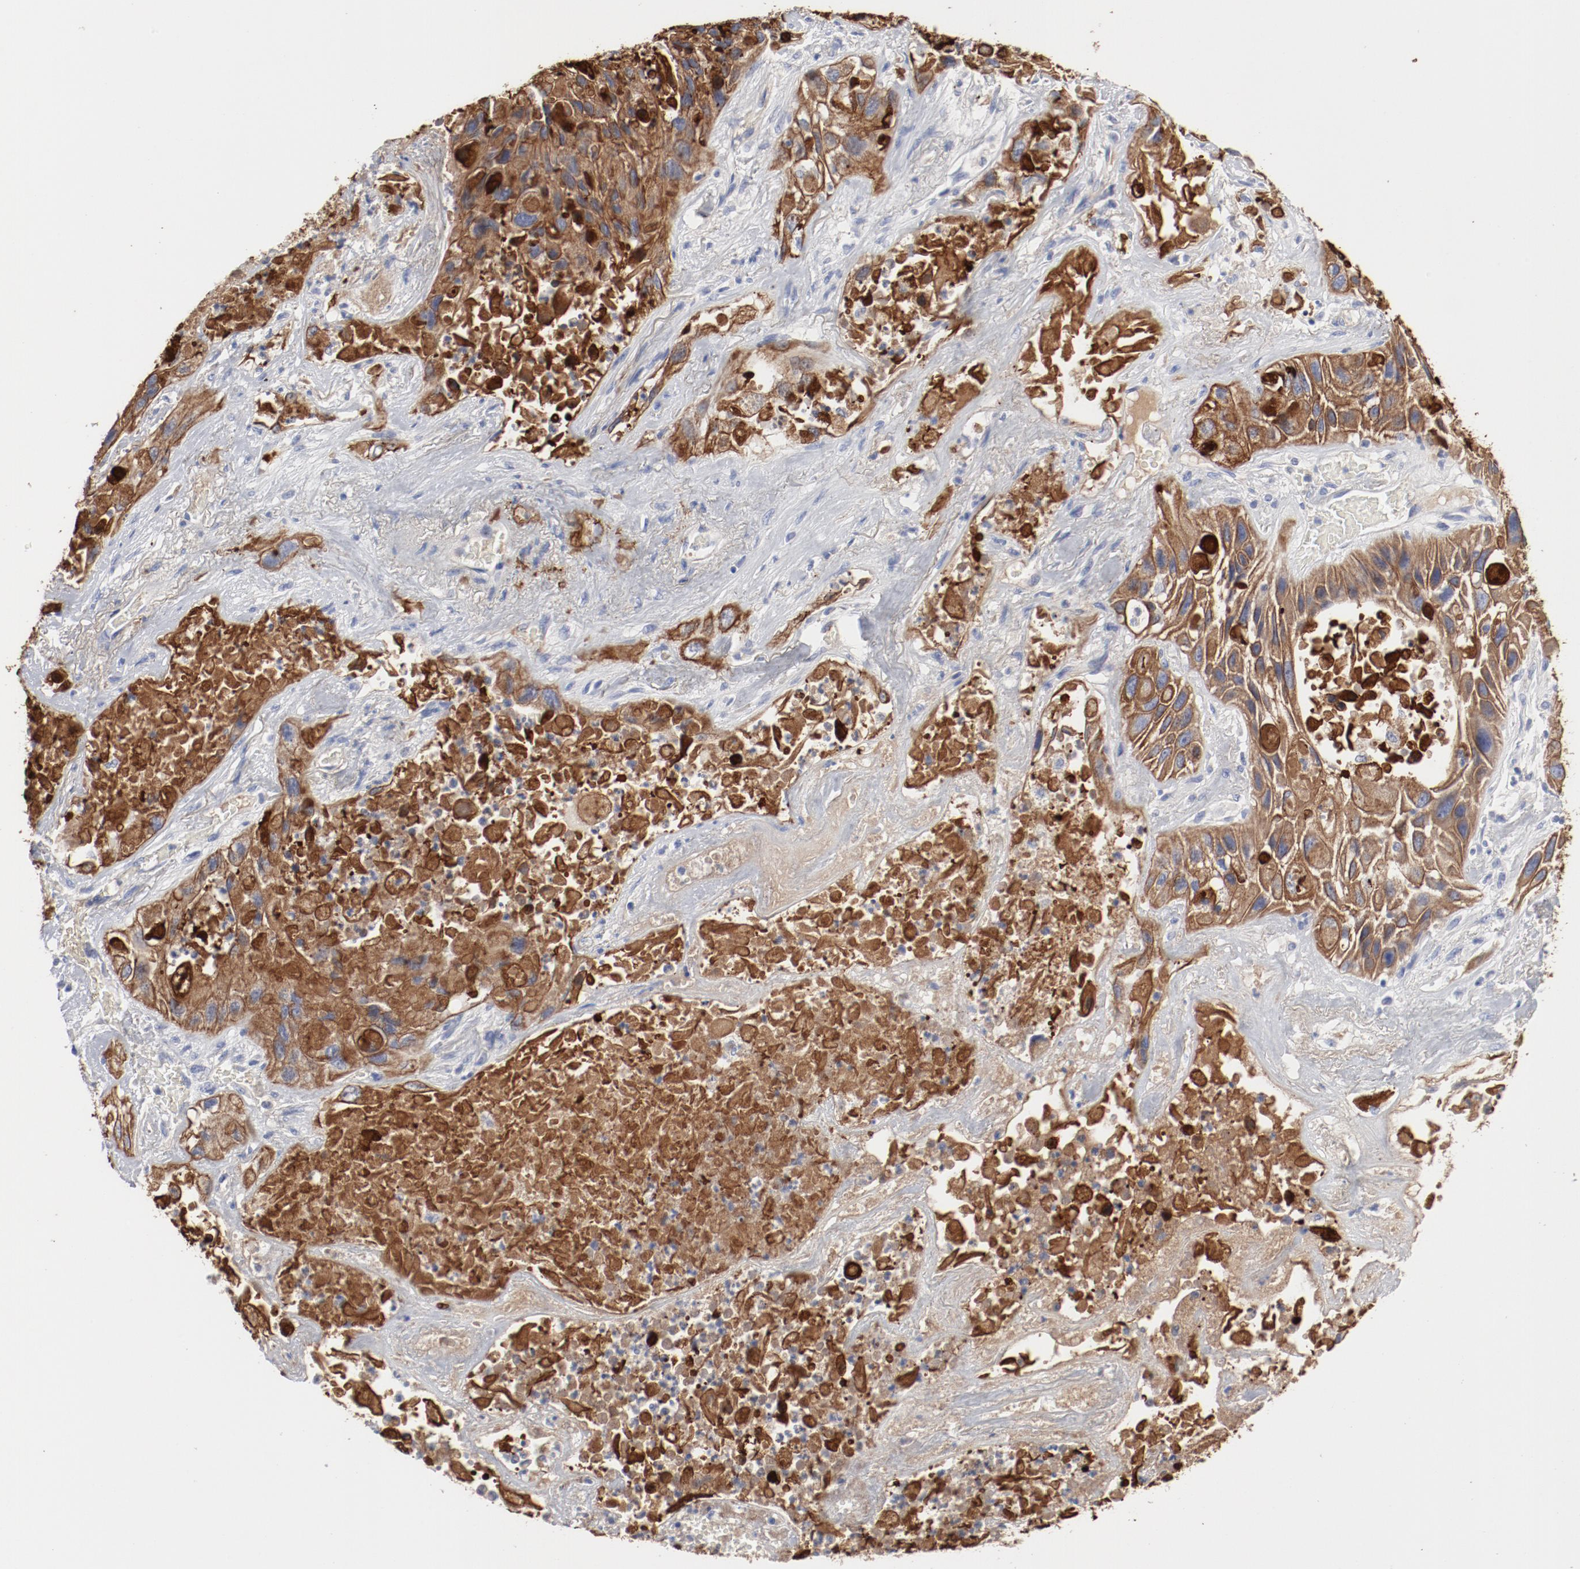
{"staining": {"intensity": "moderate", "quantity": ">75%", "location": "cytoplasmic/membranous"}, "tissue": "lung cancer", "cell_type": "Tumor cells", "image_type": "cancer", "snomed": [{"axis": "morphology", "description": "Squamous cell carcinoma, NOS"}, {"axis": "topography", "description": "Lung"}], "caption": "High-magnification brightfield microscopy of lung squamous cell carcinoma stained with DAB (3,3'-diaminobenzidine) (brown) and counterstained with hematoxylin (blue). tumor cells exhibit moderate cytoplasmic/membranous expression is seen in about>75% of cells.", "gene": "TSPAN6", "patient": {"sex": "female", "age": 76}}